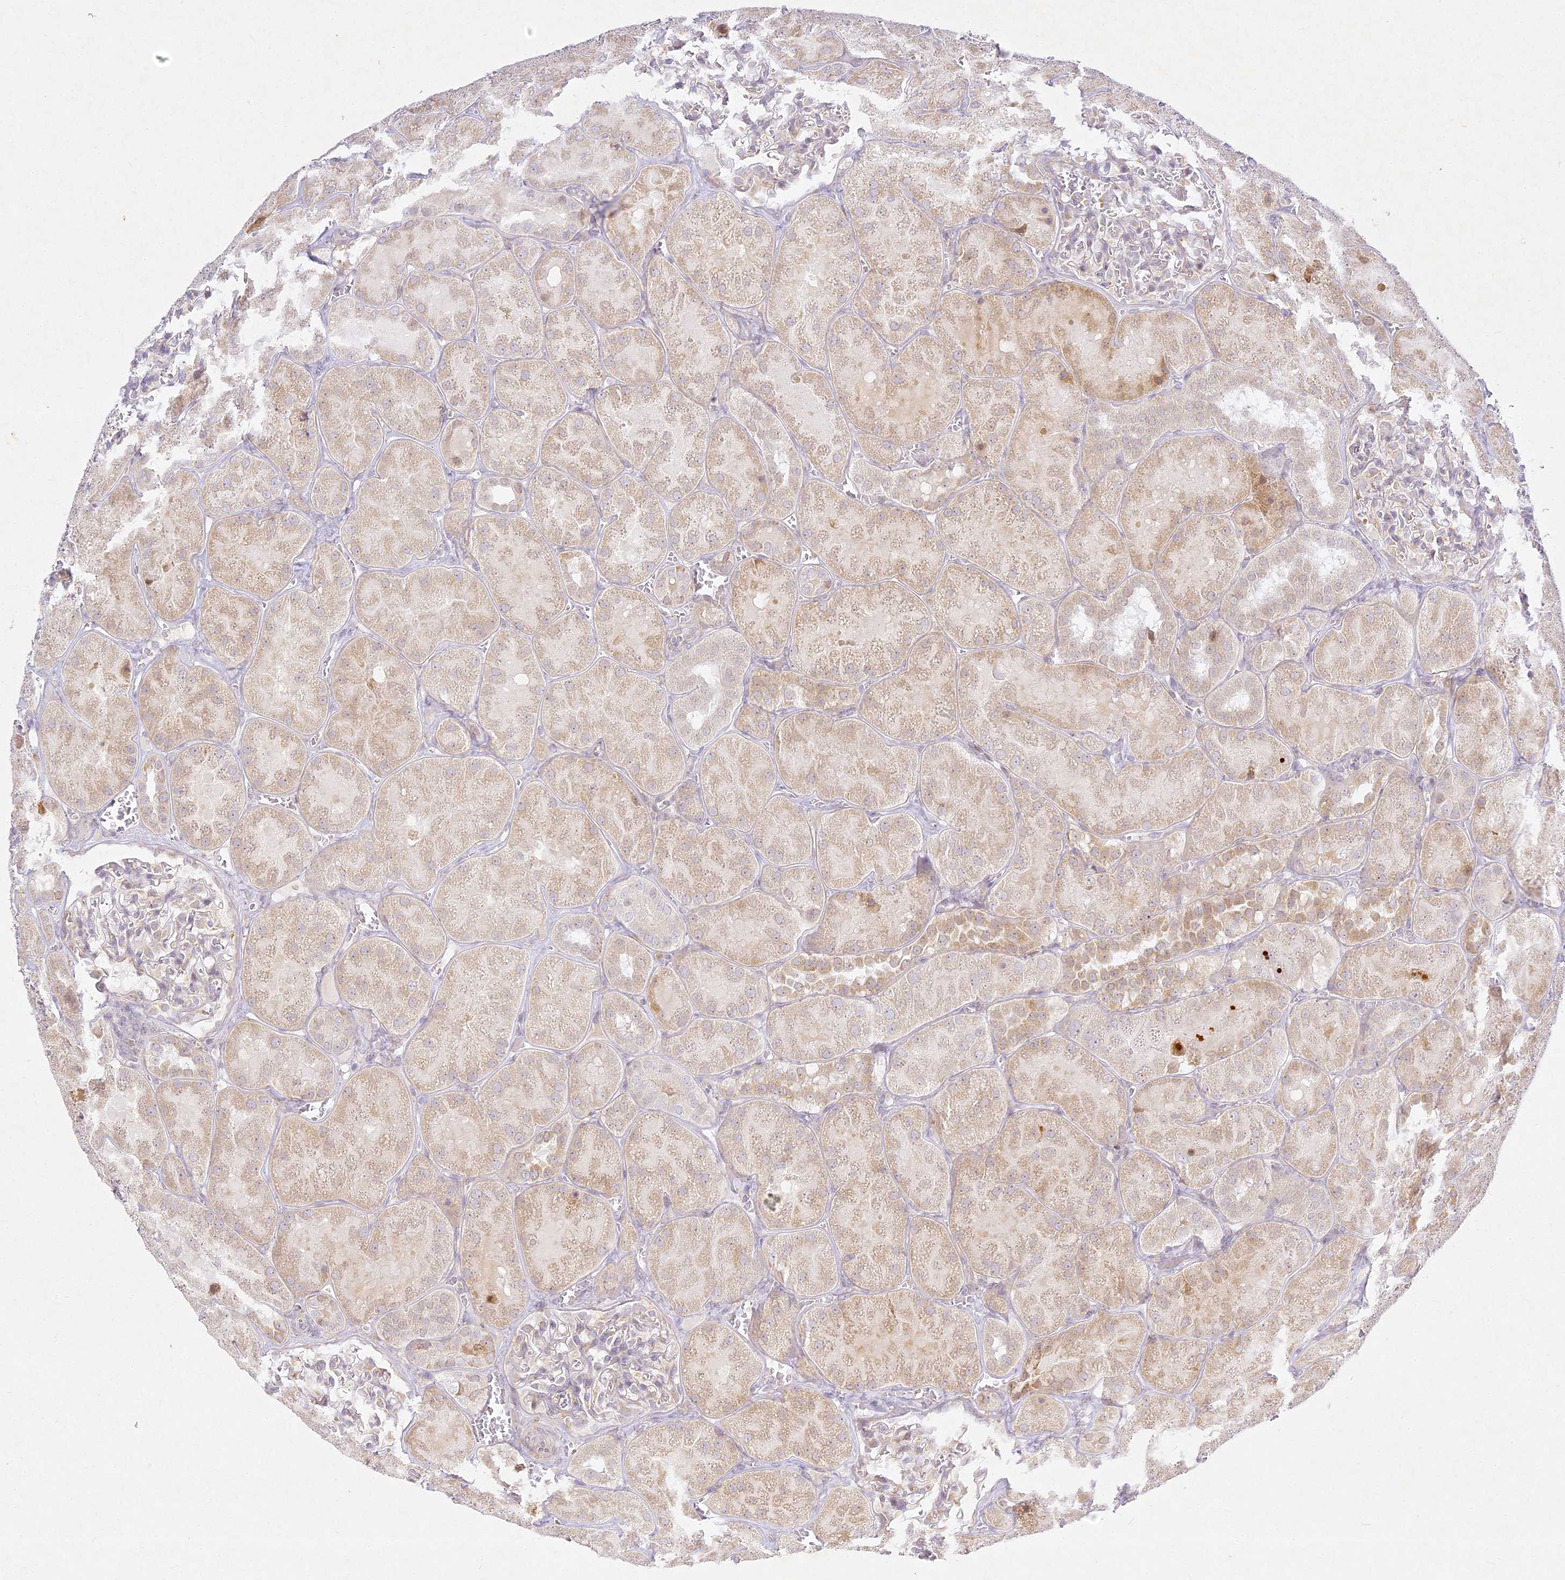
{"staining": {"intensity": "weak", "quantity": "<25%", "location": "cytoplasmic/membranous"}, "tissue": "kidney", "cell_type": "Cells in glomeruli", "image_type": "normal", "snomed": [{"axis": "morphology", "description": "Normal tissue, NOS"}, {"axis": "topography", "description": "Kidney"}], "caption": "DAB (3,3'-diaminobenzidine) immunohistochemical staining of unremarkable human kidney reveals no significant expression in cells in glomeruli. (Brightfield microscopy of DAB (3,3'-diaminobenzidine) IHC at high magnification).", "gene": "SLC30A5", "patient": {"sex": "male", "age": 28}}